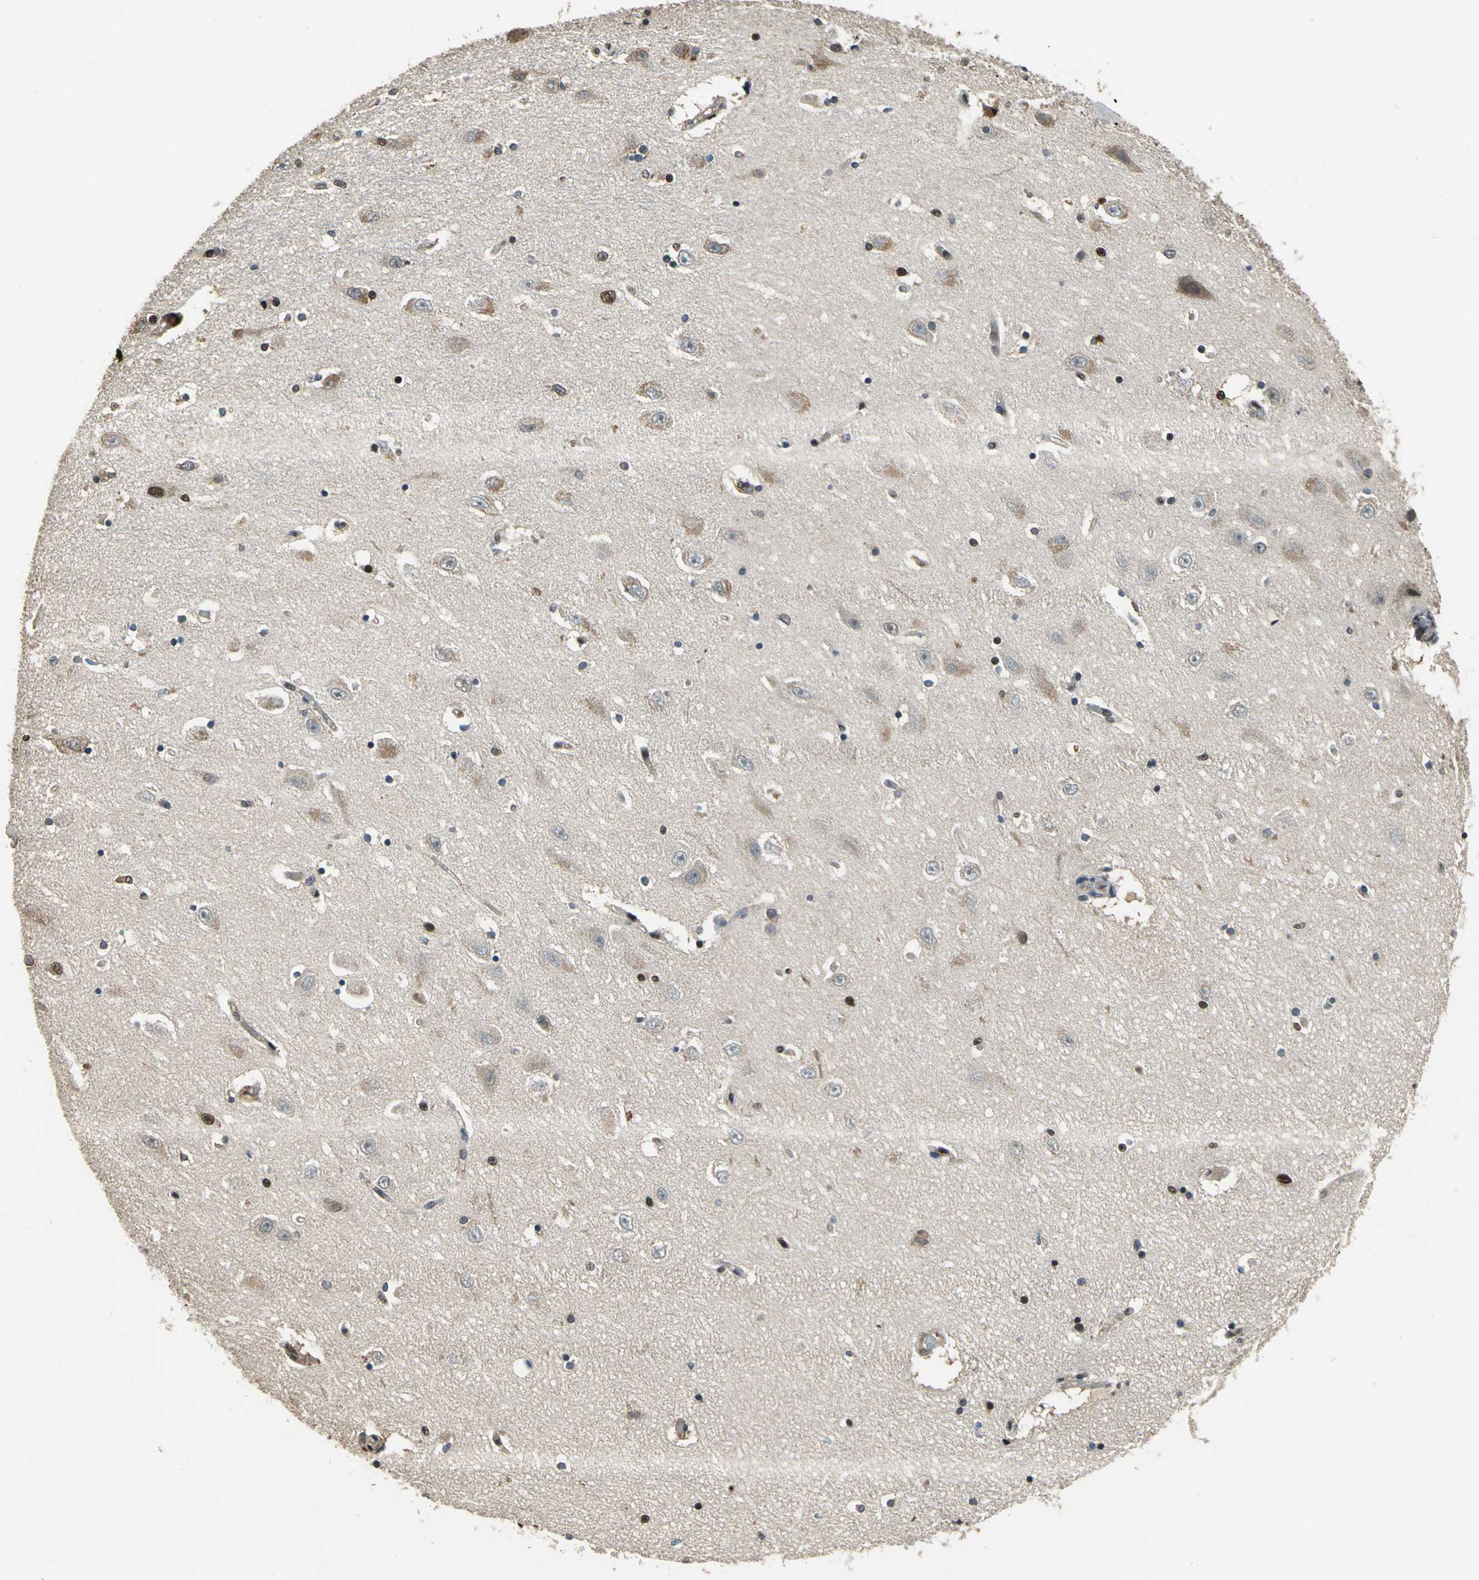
{"staining": {"intensity": "weak", "quantity": "25%-75%", "location": "nuclear"}, "tissue": "hippocampus", "cell_type": "Glial cells", "image_type": "normal", "snomed": [{"axis": "morphology", "description": "Normal tissue, NOS"}, {"axis": "topography", "description": "Hippocampus"}], "caption": "Immunohistochemical staining of unremarkable hippocampus reveals 25%-75% levels of weak nuclear protein positivity in about 25%-75% of glial cells. (brown staining indicates protein expression, while blue staining denotes nuclei).", "gene": "MIS18BP1", "patient": {"sex": "female", "age": 54}}